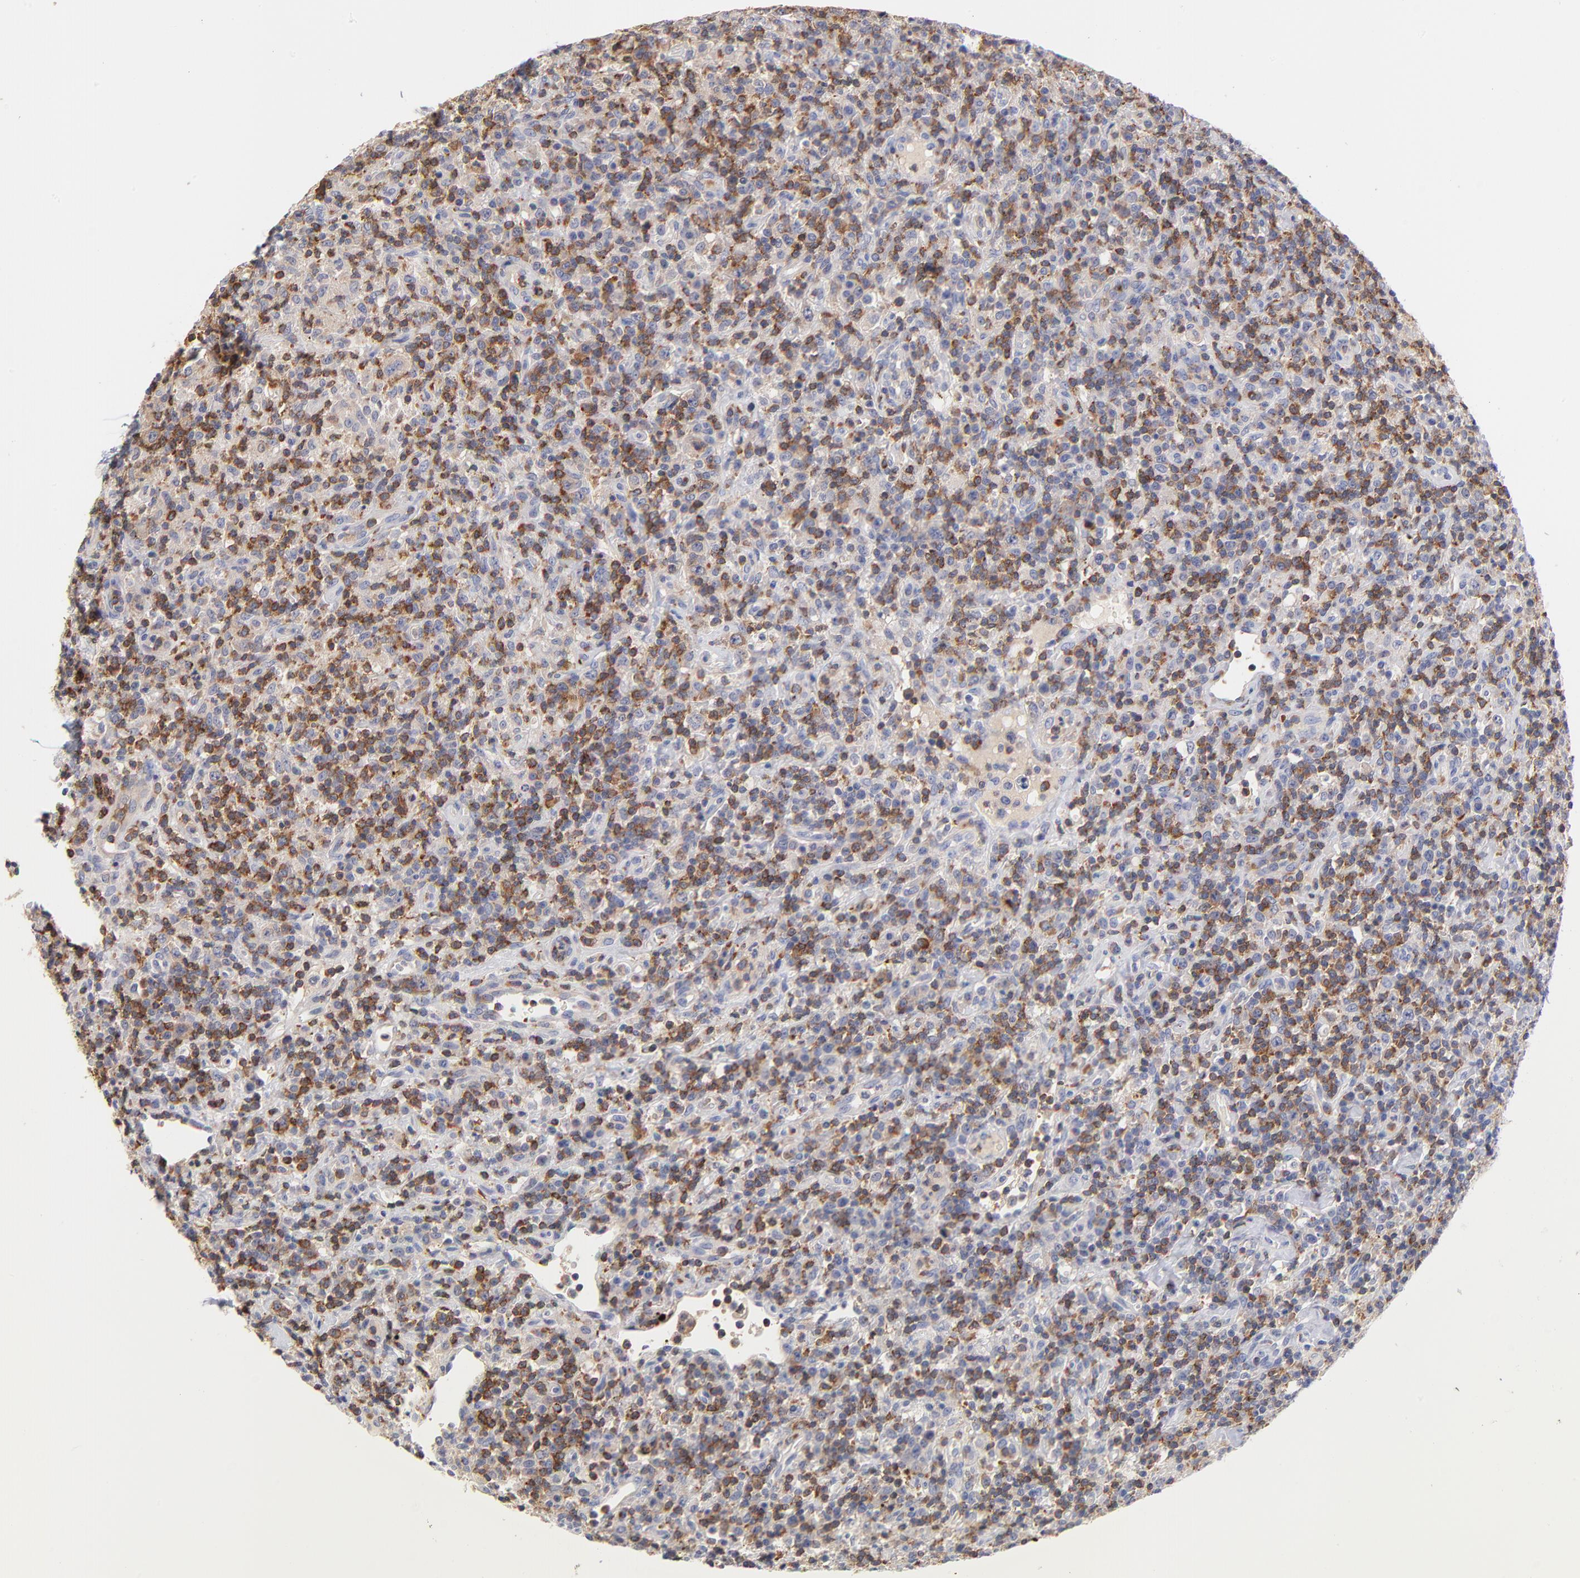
{"staining": {"intensity": "negative", "quantity": "none", "location": "none"}, "tissue": "lymphoma", "cell_type": "Tumor cells", "image_type": "cancer", "snomed": [{"axis": "morphology", "description": "Hodgkin's disease, NOS"}, {"axis": "topography", "description": "Lymph node"}], "caption": "This is an immunohistochemistry (IHC) image of Hodgkin's disease. There is no staining in tumor cells.", "gene": "KREMEN2", "patient": {"sex": "male", "age": 65}}